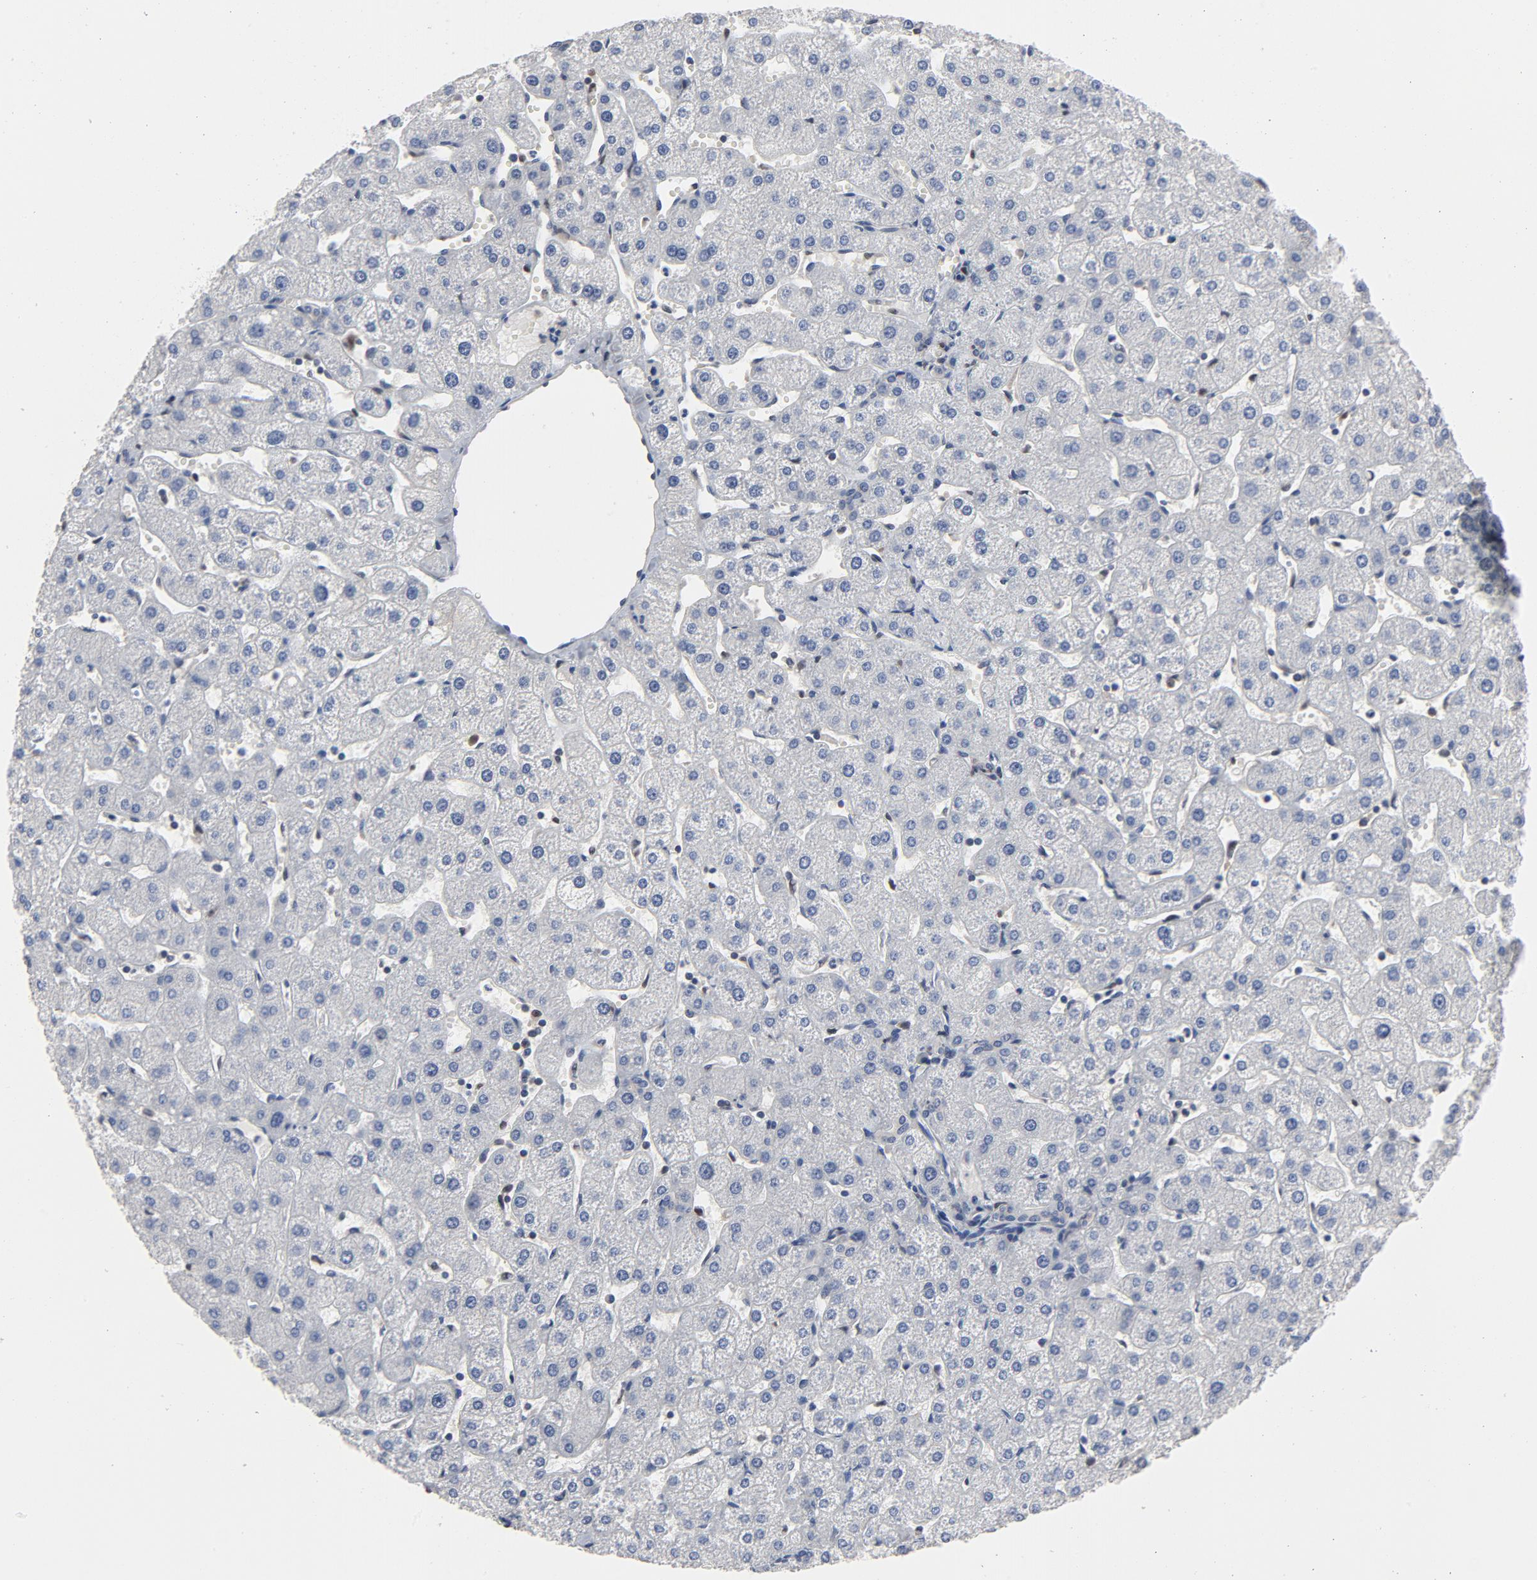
{"staining": {"intensity": "negative", "quantity": "none", "location": "none"}, "tissue": "liver", "cell_type": "Cholangiocytes", "image_type": "normal", "snomed": [{"axis": "morphology", "description": "Normal tissue, NOS"}, {"axis": "topography", "description": "Liver"}], "caption": "High magnification brightfield microscopy of unremarkable liver stained with DAB (3,3'-diaminobenzidine) (brown) and counterstained with hematoxylin (blue): cholangiocytes show no significant positivity. (Stains: DAB immunohistochemistry (IHC) with hematoxylin counter stain, Microscopy: brightfield microscopy at high magnification).", "gene": "NFKB1", "patient": {"sex": "male", "age": 67}}